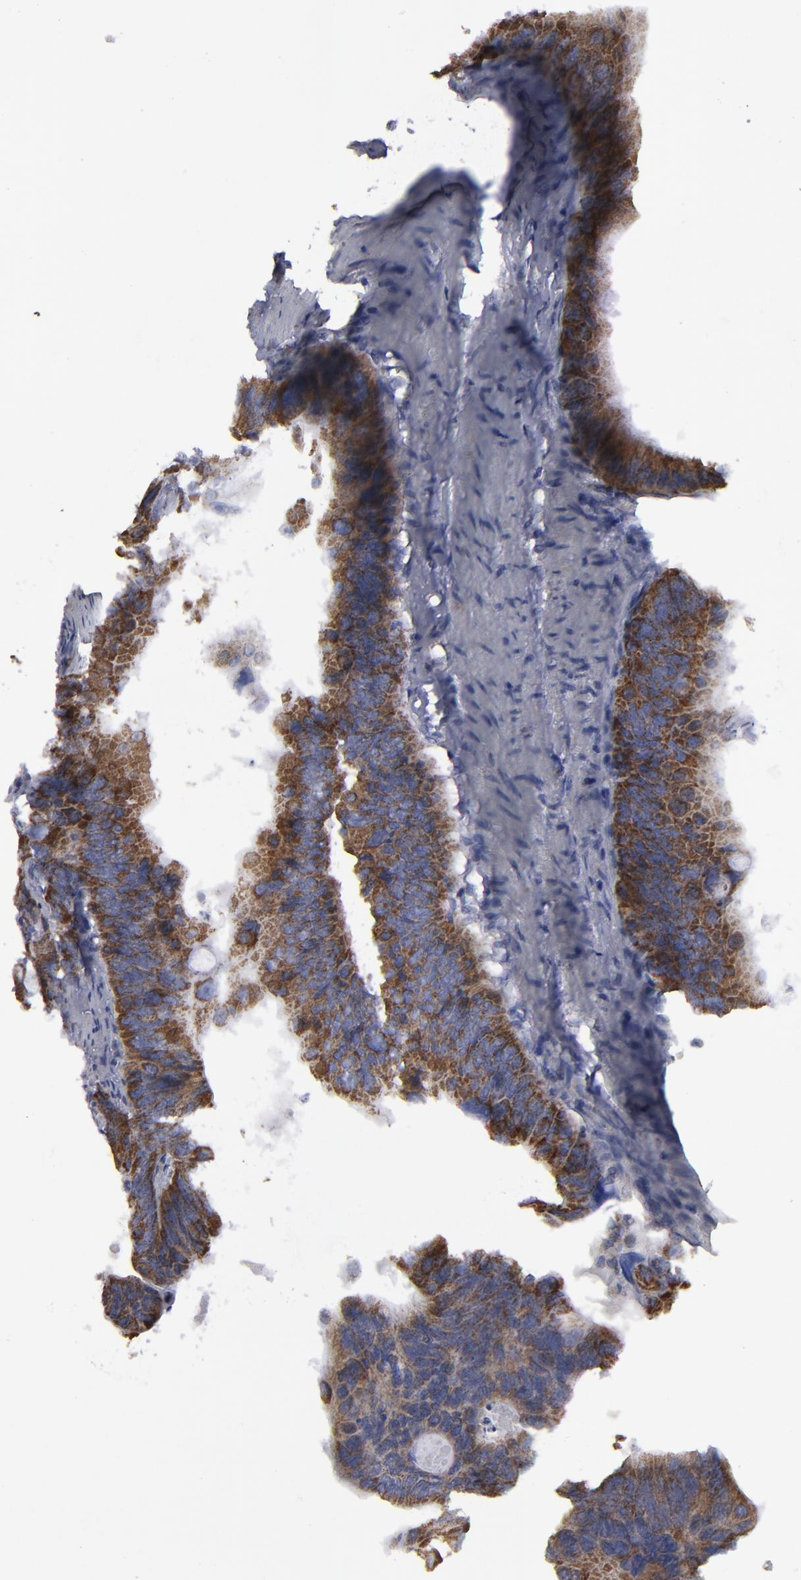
{"staining": {"intensity": "strong", "quantity": ">75%", "location": "cytoplasmic/membranous"}, "tissue": "colorectal cancer", "cell_type": "Tumor cells", "image_type": "cancer", "snomed": [{"axis": "morphology", "description": "Adenocarcinoma, NOS"}, {"axis": "topography", "description": "Colon"}], "caption": "Protein expression analysis of human colorectal cancer (adenocarcinoma) reveals strong cytoplasmic/membranous positivity in about >75% of tumor cells. Ihc stains the protein of interest in brown and the nuclei are stained blue.", "gene": "MYOM2", "patient": {"sex": "female", "age": 55}}